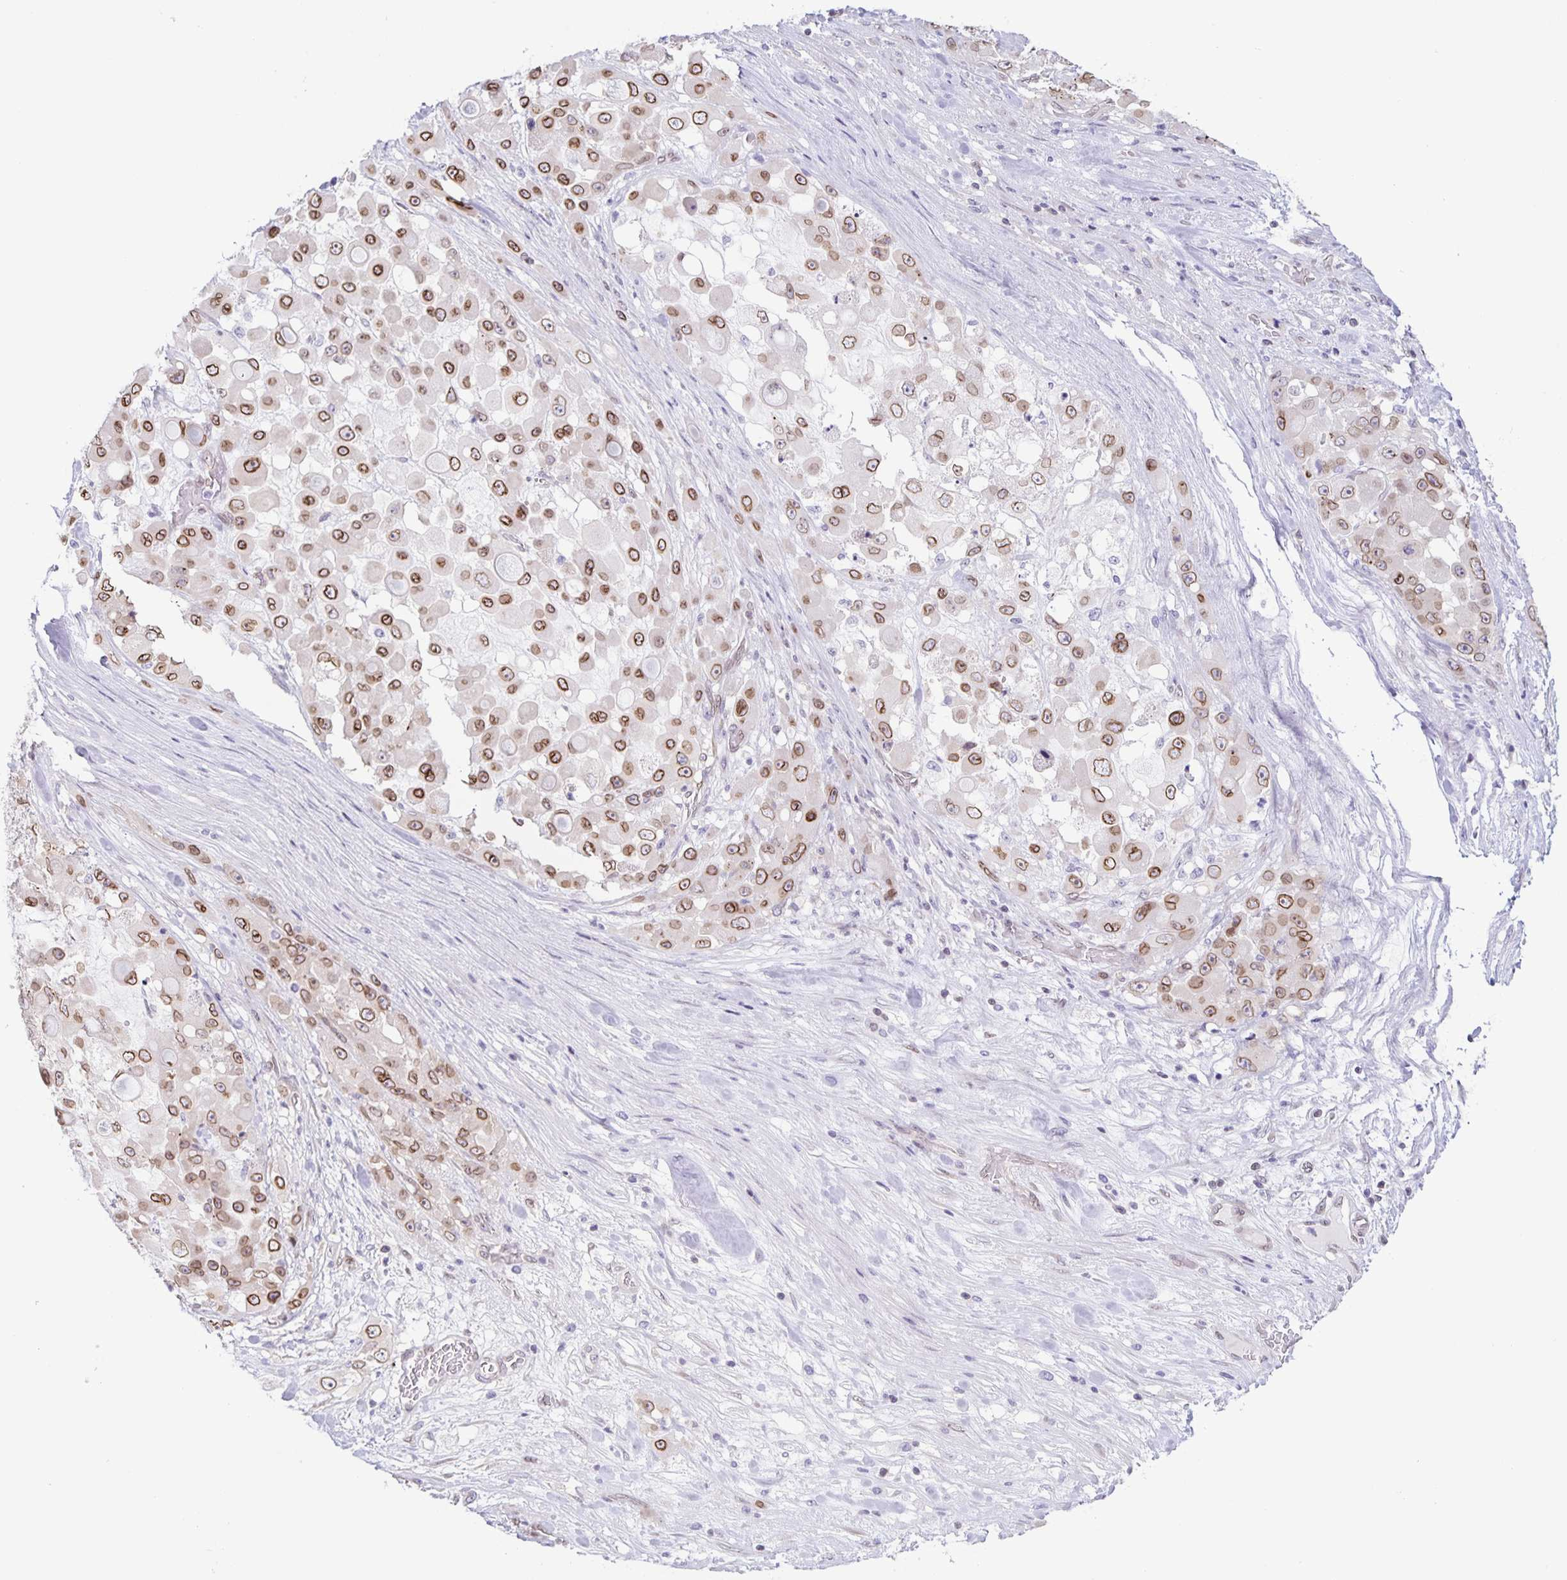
{"staining": {"intensity": "moderate", "quantity": ">75%", "location": "cytoplasmic/membranous,nuclear"}, "tissue": "stomach cancer", "cell_type": "Tumor cells", "image_type": "cancer", "snomed": [{"axis": "morphology", "description": "Adenocarcinoma, NOS"}, {"axis": "topography", "description": "Stomach"}], "caption": "This photomicrograph displays stomach adenocarcinoma stained with immunohistochemistry (IHC) to label a protein in brown. The cytoplasmic/membranous and nuclear of tumor cells show moderate positivity for the protein. Nuclei are counter-stained blue.", "gene": "SYNE2", "patient": {"sex": "female", "age": 76}}